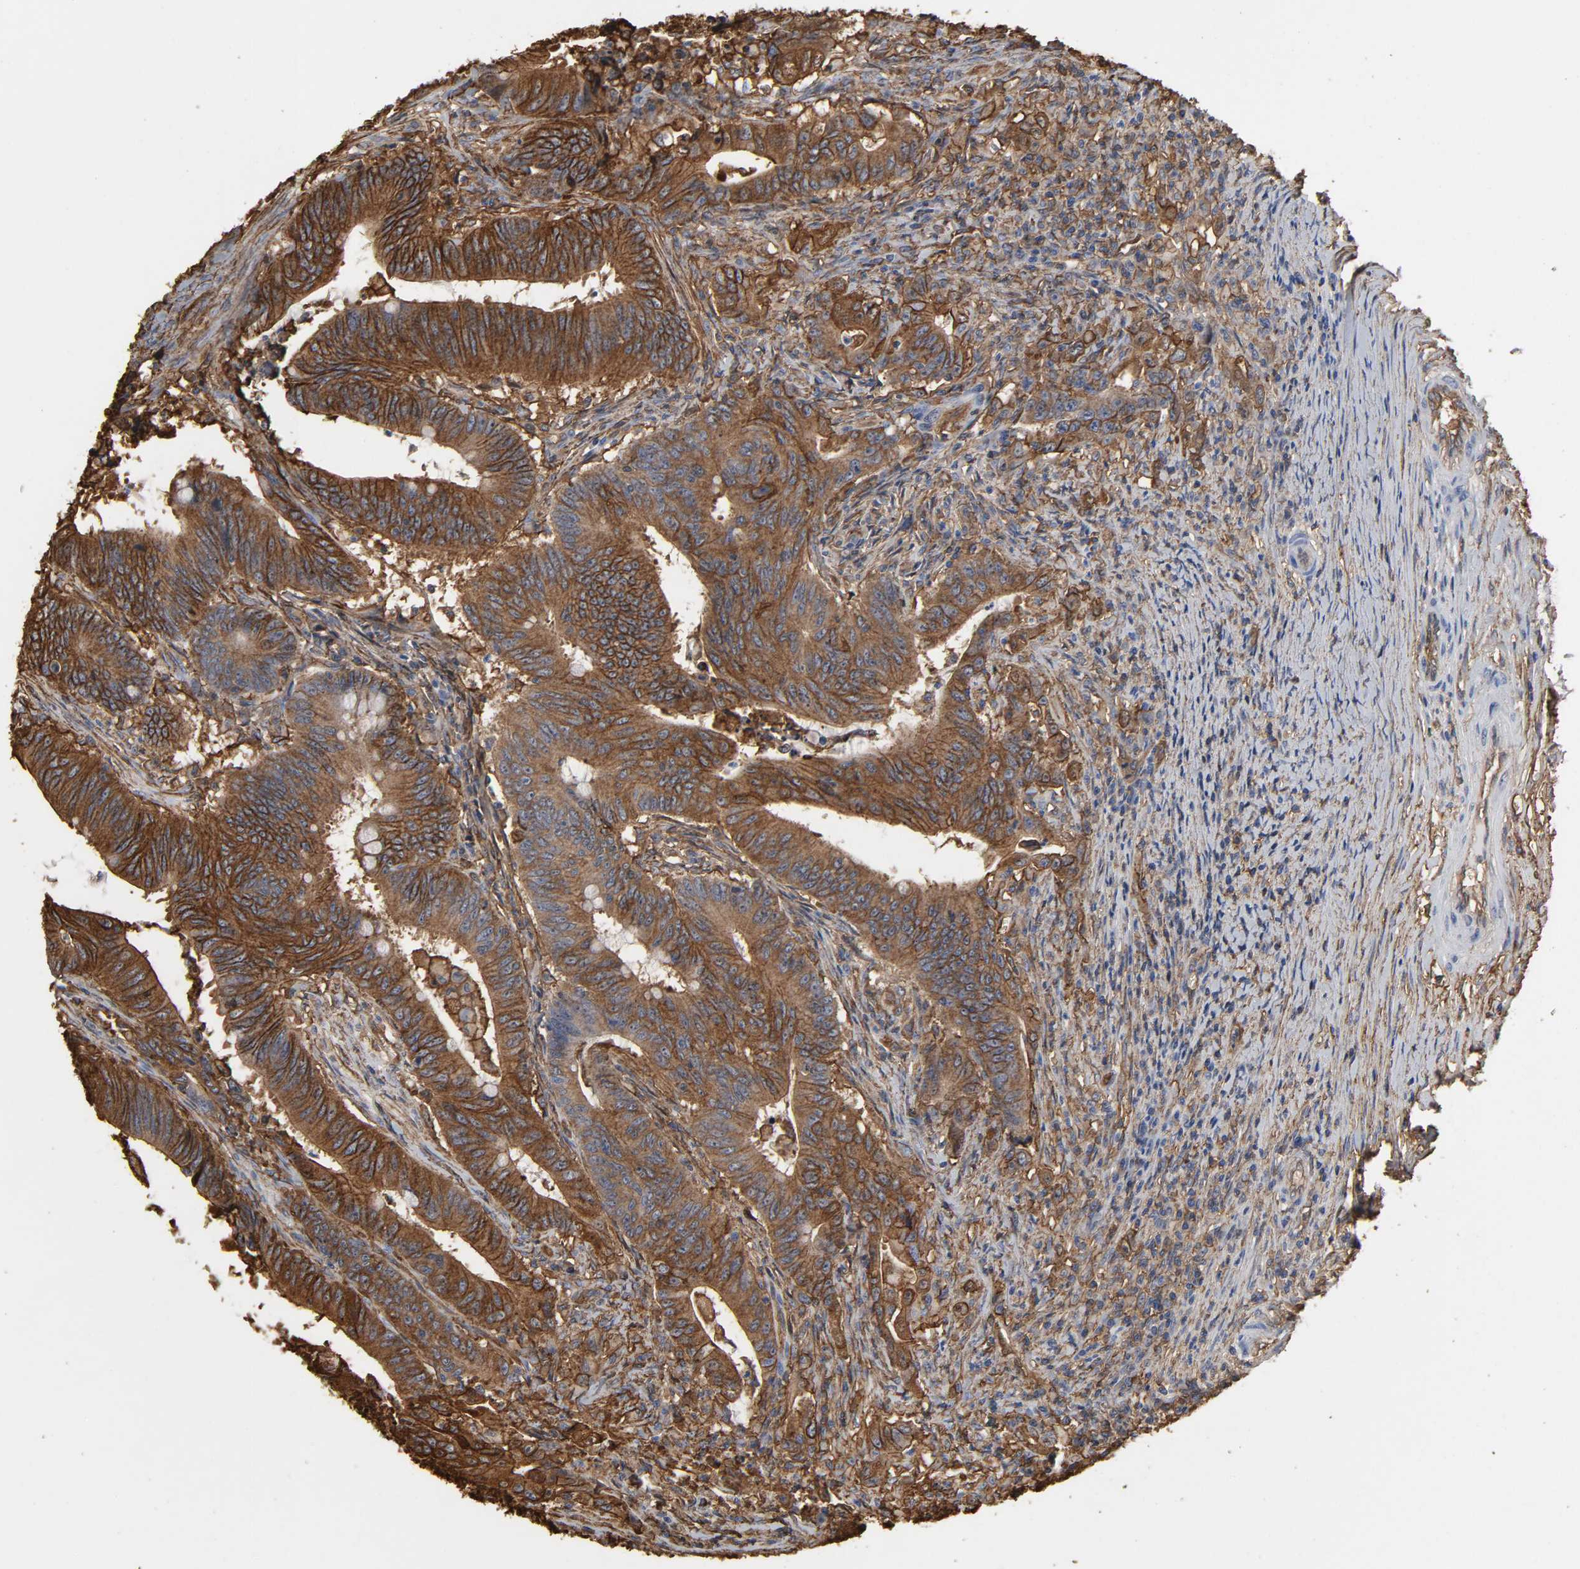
{"staining": {"intensity": "strong", "quantity": ">75%", "location": "cytoplasmic/membranous"}, "tissue": "colorectal cancer", "cell_type": "Tumor cells", "image_type": "cancer", "snomed": [{"axis": "morphology", "description": "Adenocarcinoma, NOS"}, {"axis": "topography", "description": "Colon"}], "caption": "Colorectal cancer (adenocarcinoma) tissue reveals strong cytoplasmic/membranous staining in about >75% of tumor cells, visualized by immunohistochemistry.", "gene": "ANXA2", "patient": {"sex": "male", "age": 45}}